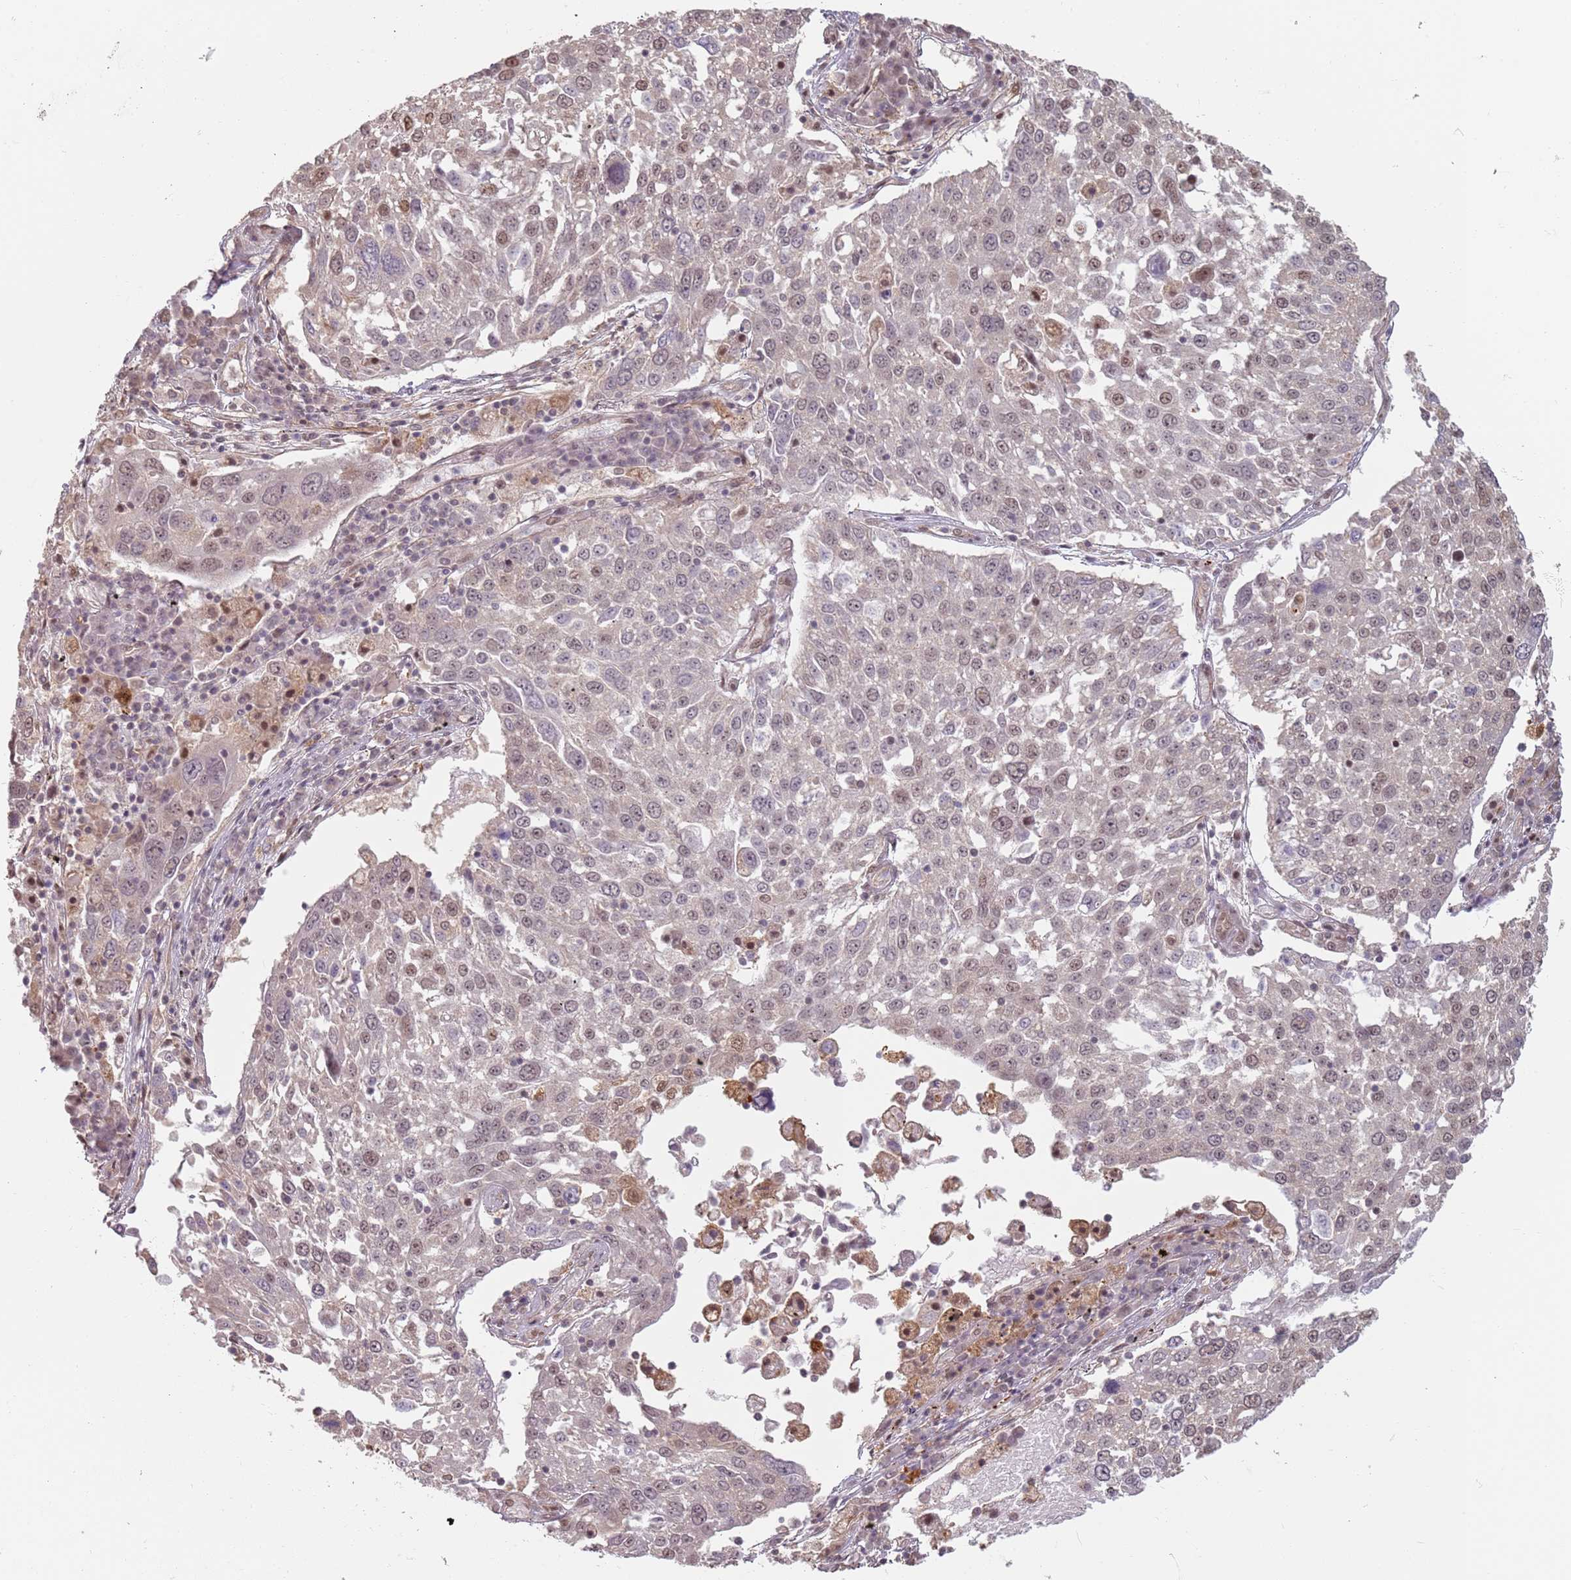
{"staining": {"intensity": "weak", "quantity": "<25%", "location": "nuclear"}, "tissue": "lung cancer", "cell_type": "Tumor cells", "image_type": "cancer", "snomed": [{"axis": "morphology", "description": "Squamous cell carcinoma, NOS"}, {"axis": "topography", "description": "Lung"}], "caption": "DAB (3,3'-diaminobenzidine) immunohistochemical staining of human lung cancer (squamous cell carcinoma) displays no significant staining in tumor cells.", "gene": "PLSCR5", "patient": {"sex": "male", "age": 65}}